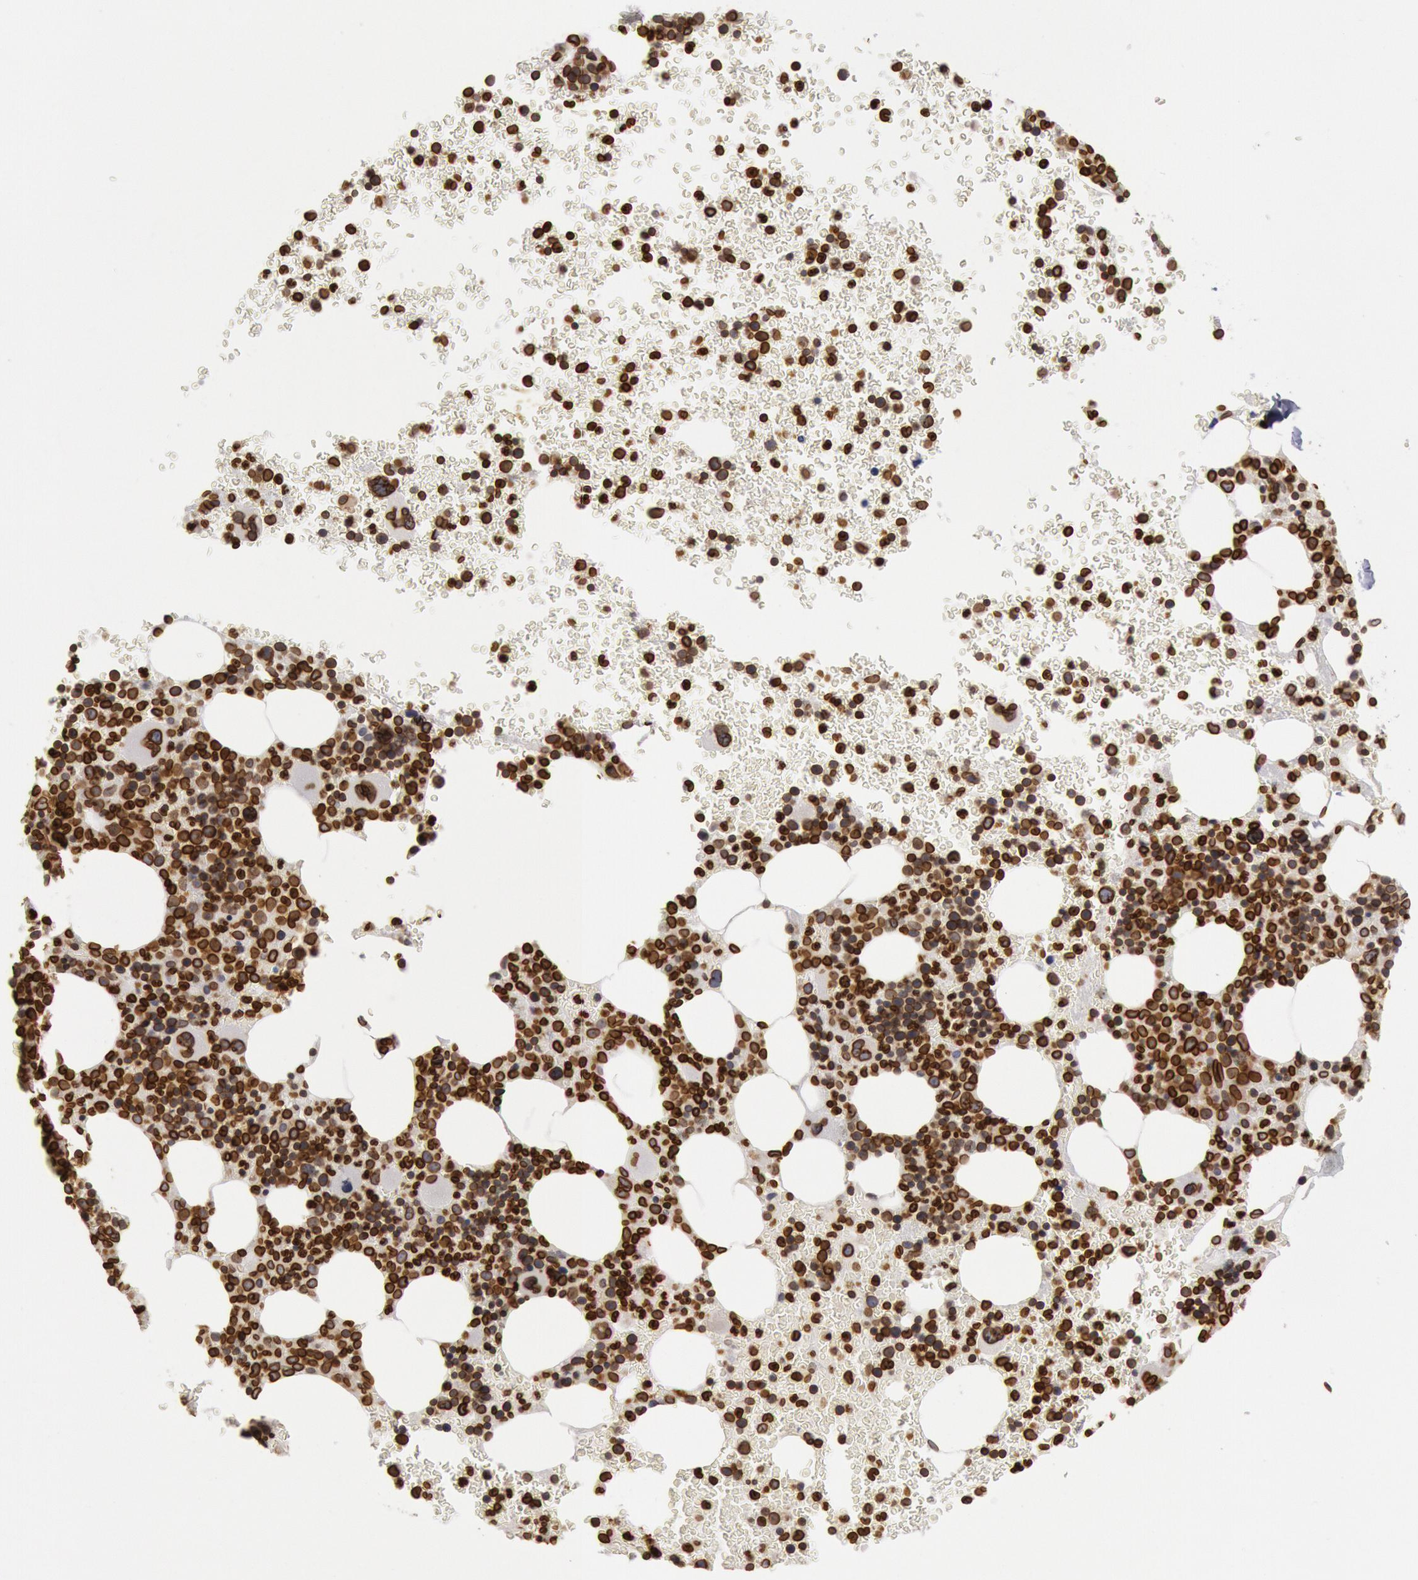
{"staining": {"intensity": "strong", "quantity": ">75%", "location": "nuclear"}, "tissue": "bone marrow", "cell_type": "Hematopoietic cells", "image_type": "normal", "snomed": [{"axis": "morphology", "description": "Normal tissue, NOS"}, {"axis": "topography", "description": "Bone marrow"}], "caption": "The image exhibits staining of normal bone marrow, revealing strong nuclear protein staining (brown color) within hematopoietic cells.", "gene": "SUN2", "patient": {"sex": "male", "age": 69}}